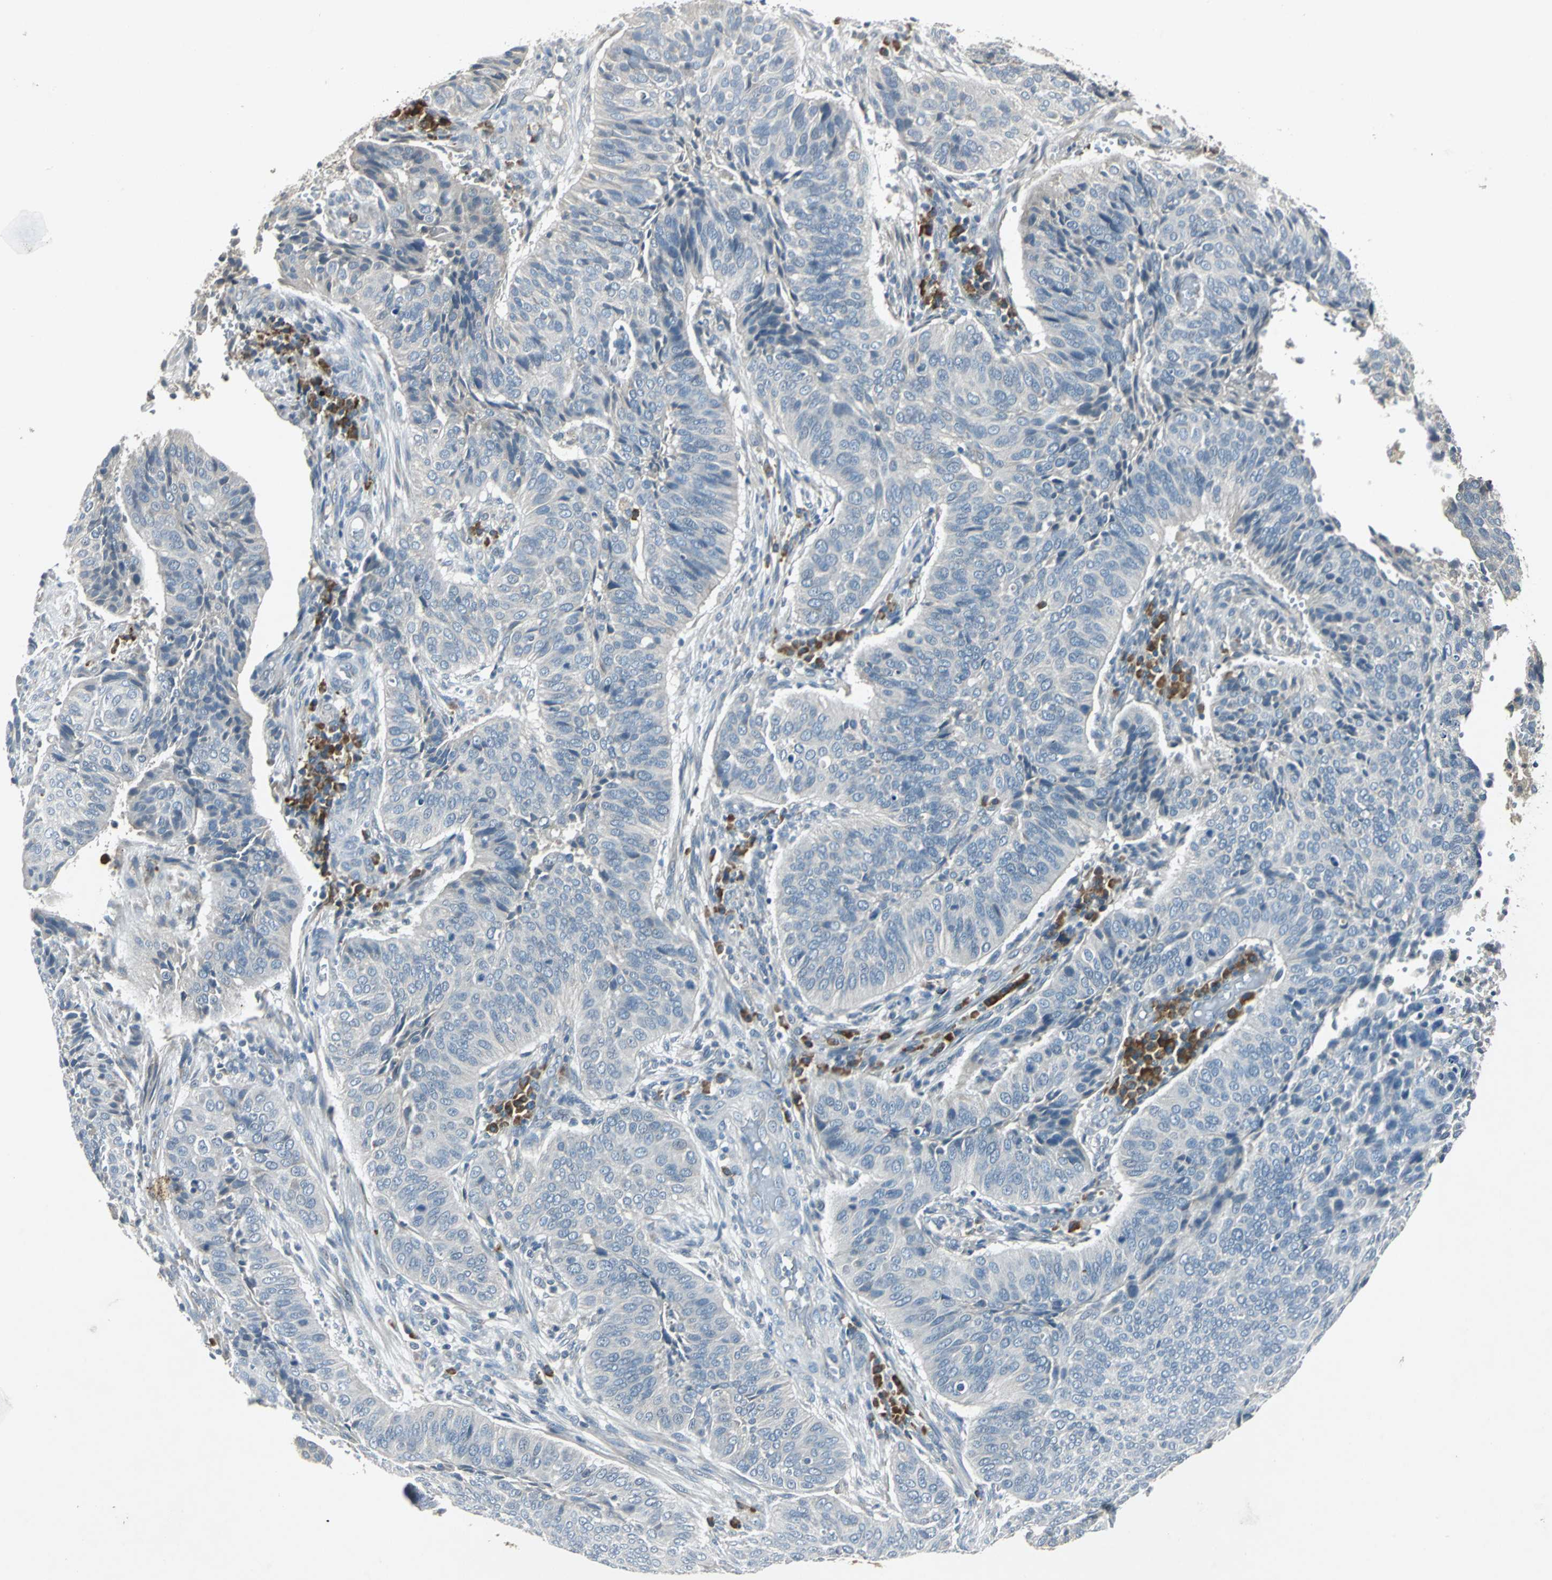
{"staining": {"intensity": "negative", "quantity": "none", "location": "none"}, "tissue": "cervical cancer", "cell_type": "Tumor cells", "image_type": "cancer", "snomed": [{"axis": "morphology", "description": "Squamous cell carcinoma, NOS"}, {"axis": "topography", "description": "Cervix"}], "caption": "A high-resolution histopathology image shows IHC staining of cervical cancer (squamous cell carcinoma), which shows no significant staining in tumor cells. The staining is performed using DAB (3,3'-diaminobenzidine) brown chromogen with nuclei counter-stained in using hematoxylin.", "gene": "SLC2A13", "patient": {"sex": "female", "age": 39}}